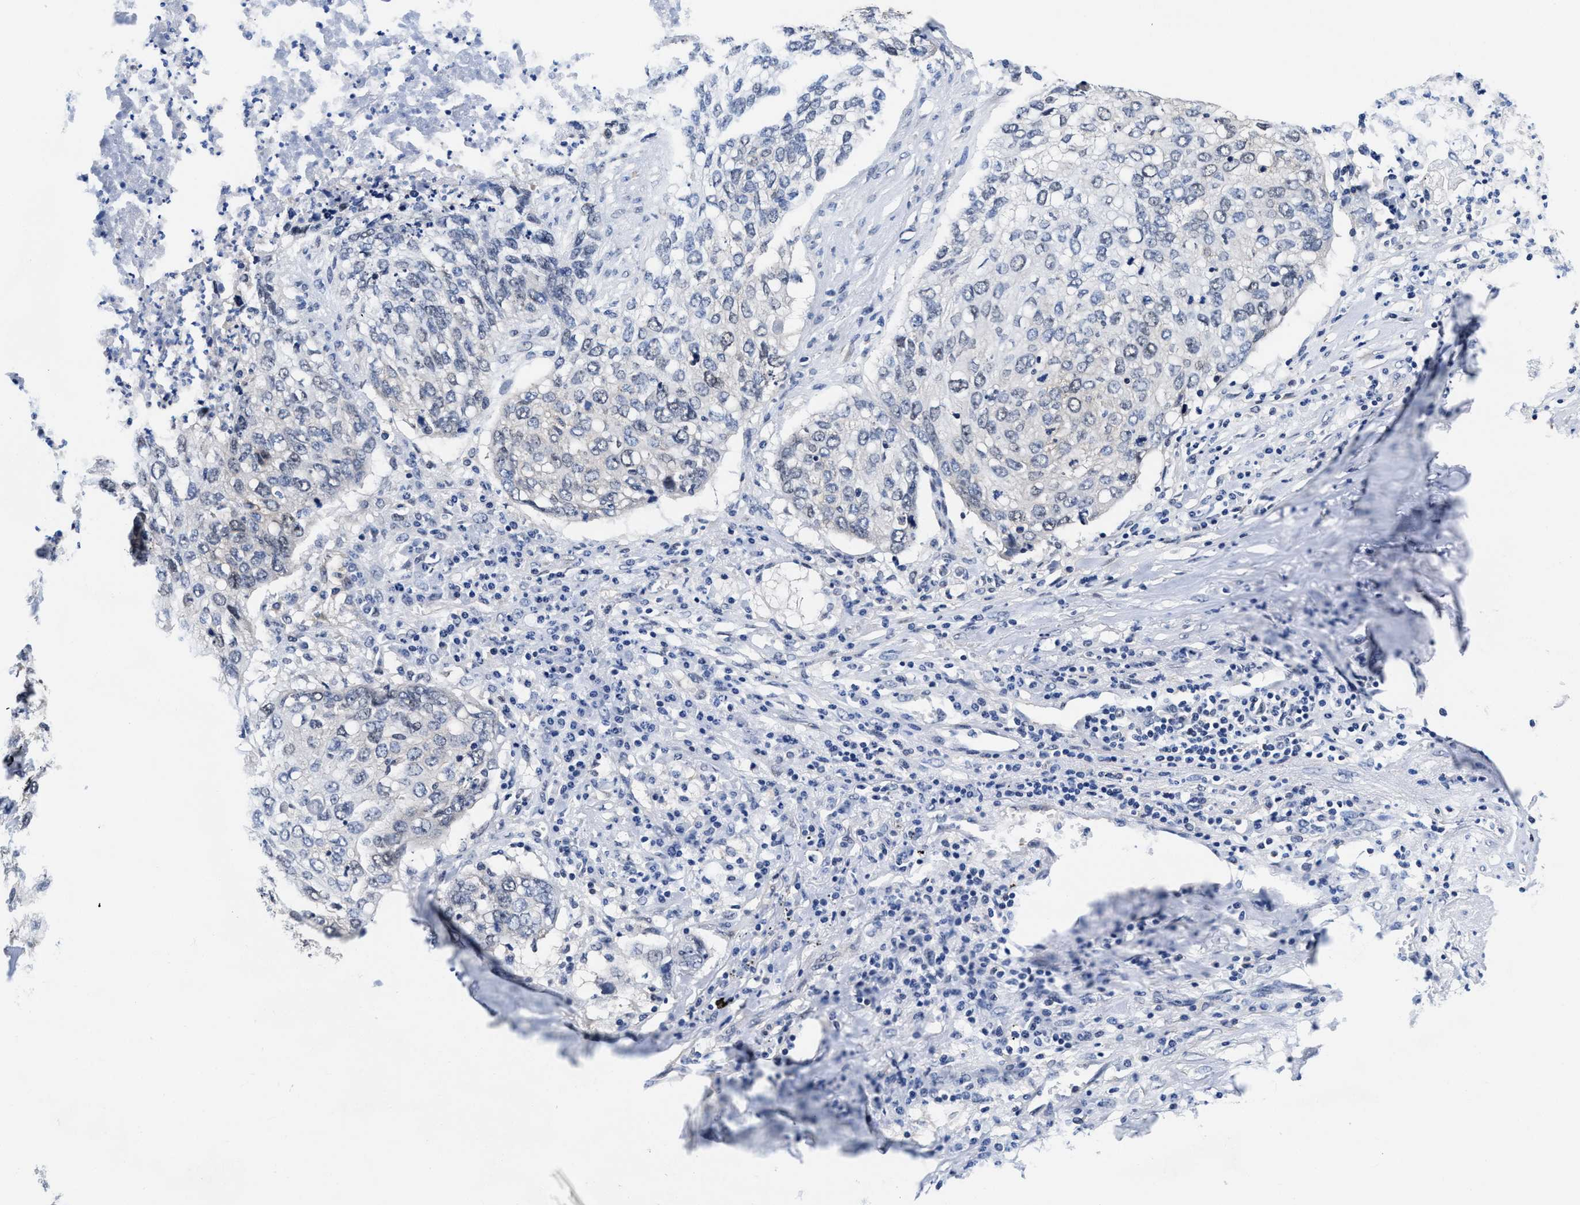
{"staining": {"intensity": "negative", "quantity": "none", "location": "none"}, "tissue": "lung cancer", "cell_type": "Tumor cells", "image_type": "cancer", "snomed": [{"axis": "morphology", "description": "Squamous cell carcinoma, NOS"}, {"axis": "topography", "description": "Lung"}], "caption": "Photomicrograph shows no protein staining in tumor cells of squamous cell carcinoma (lung) tissue.", "gene": "ACLY", "patient": {"sex": "female", "age": 63}}